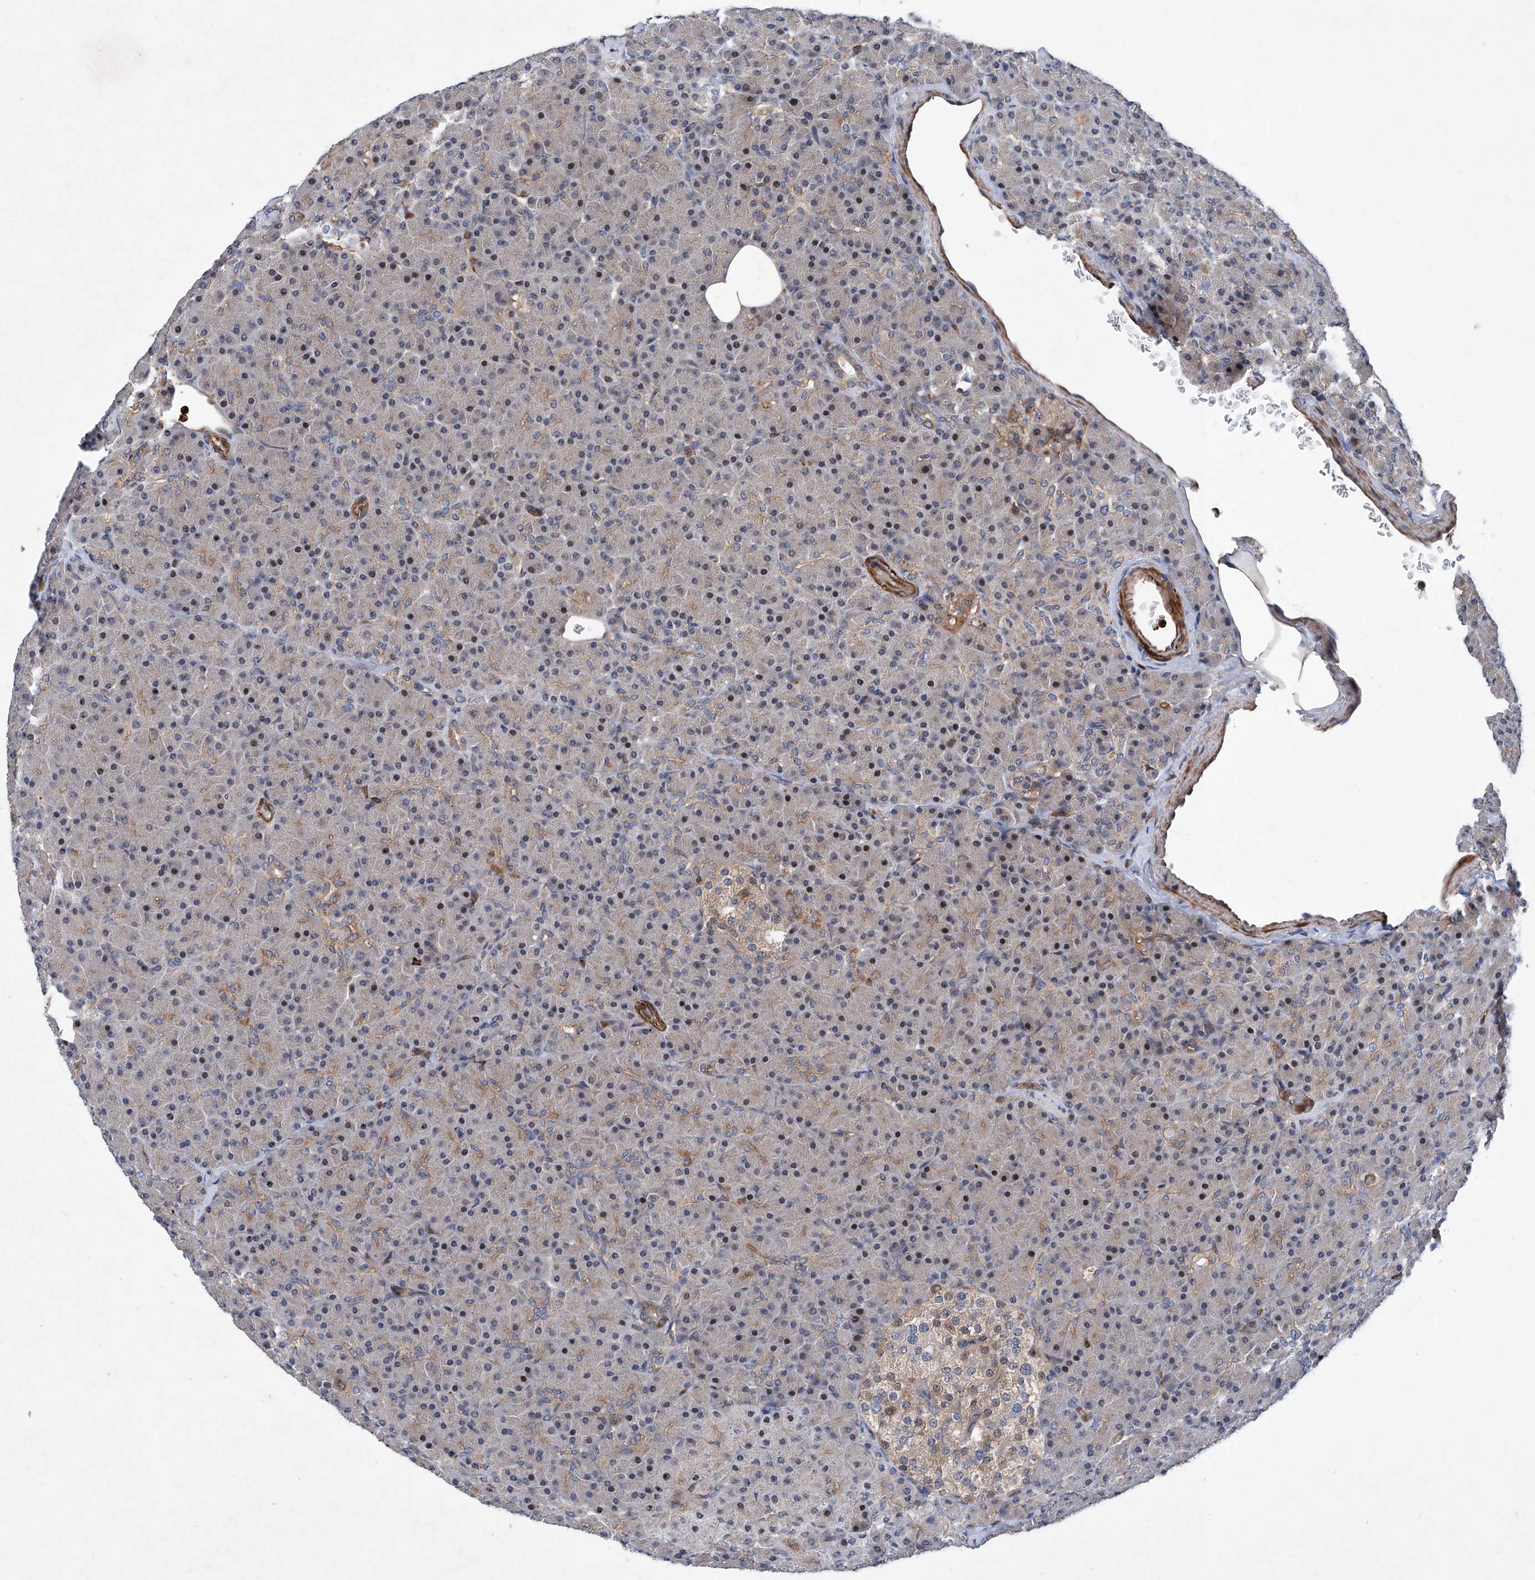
{"staining": {"intensity": "moderate", "quantity": "<25%", "location": "cytoplasmic/membranous"}, "tissue": "pancreas", "cell_type": "Exocrine glandular cells", "image_type": "normal", "snomed": [{"axis": "morphology", "description": "Normal tissue, NOS"}, {"axis": "topography", "description": "Pancreas"}], "caption": "Unremarkable pancreas shows moderate cytoplasmic/membranous staining in about <25% of exocrine glandular cells The protein of interest is shown in brown color, while the nuclei are stained blue..", "gene": "NT5C3A", "patient": {"sex": "female", "age": 43}}